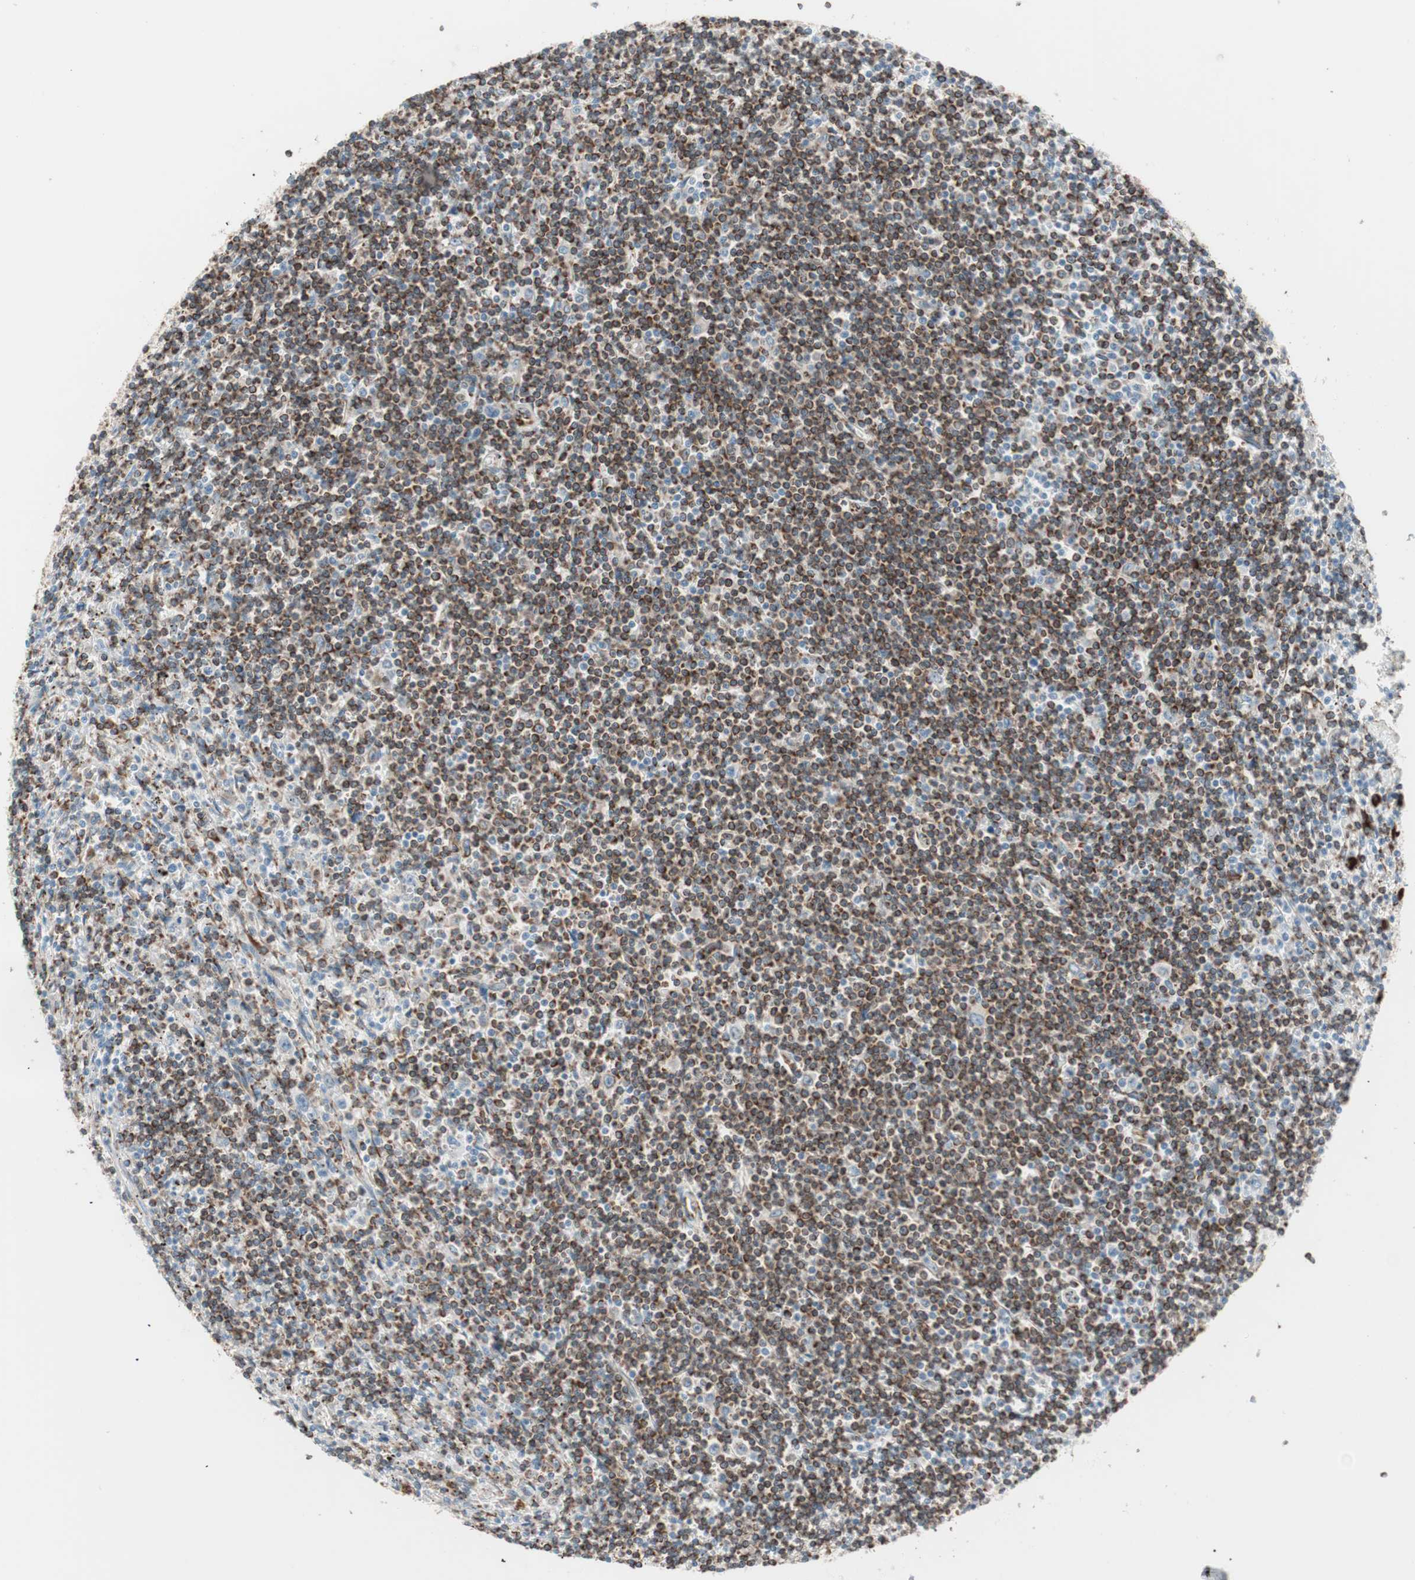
{"staining": {"intensity": "strong", "quantity": ">75%", "location": "cytoplasmic/membranous"}, "tissue": "lymphoma", "cell_type": "Tumor cells", "image_type": "cancer", "snomed": [{"axis": "morphology", "description": "Malignant lymphoma, non-Hodgkin's type, Low grade"}, {"axis": "topography", "description": "Spleen"}], "caption": "A histopathology image of low-grade malignant lymphoma, non-Hodgkin's type stained for a protein displays strong cytoplasmic/membranous brown staining in tumor cells.", "gene": "P4HTM", "patient": {"sex": "male", "age": 76}}